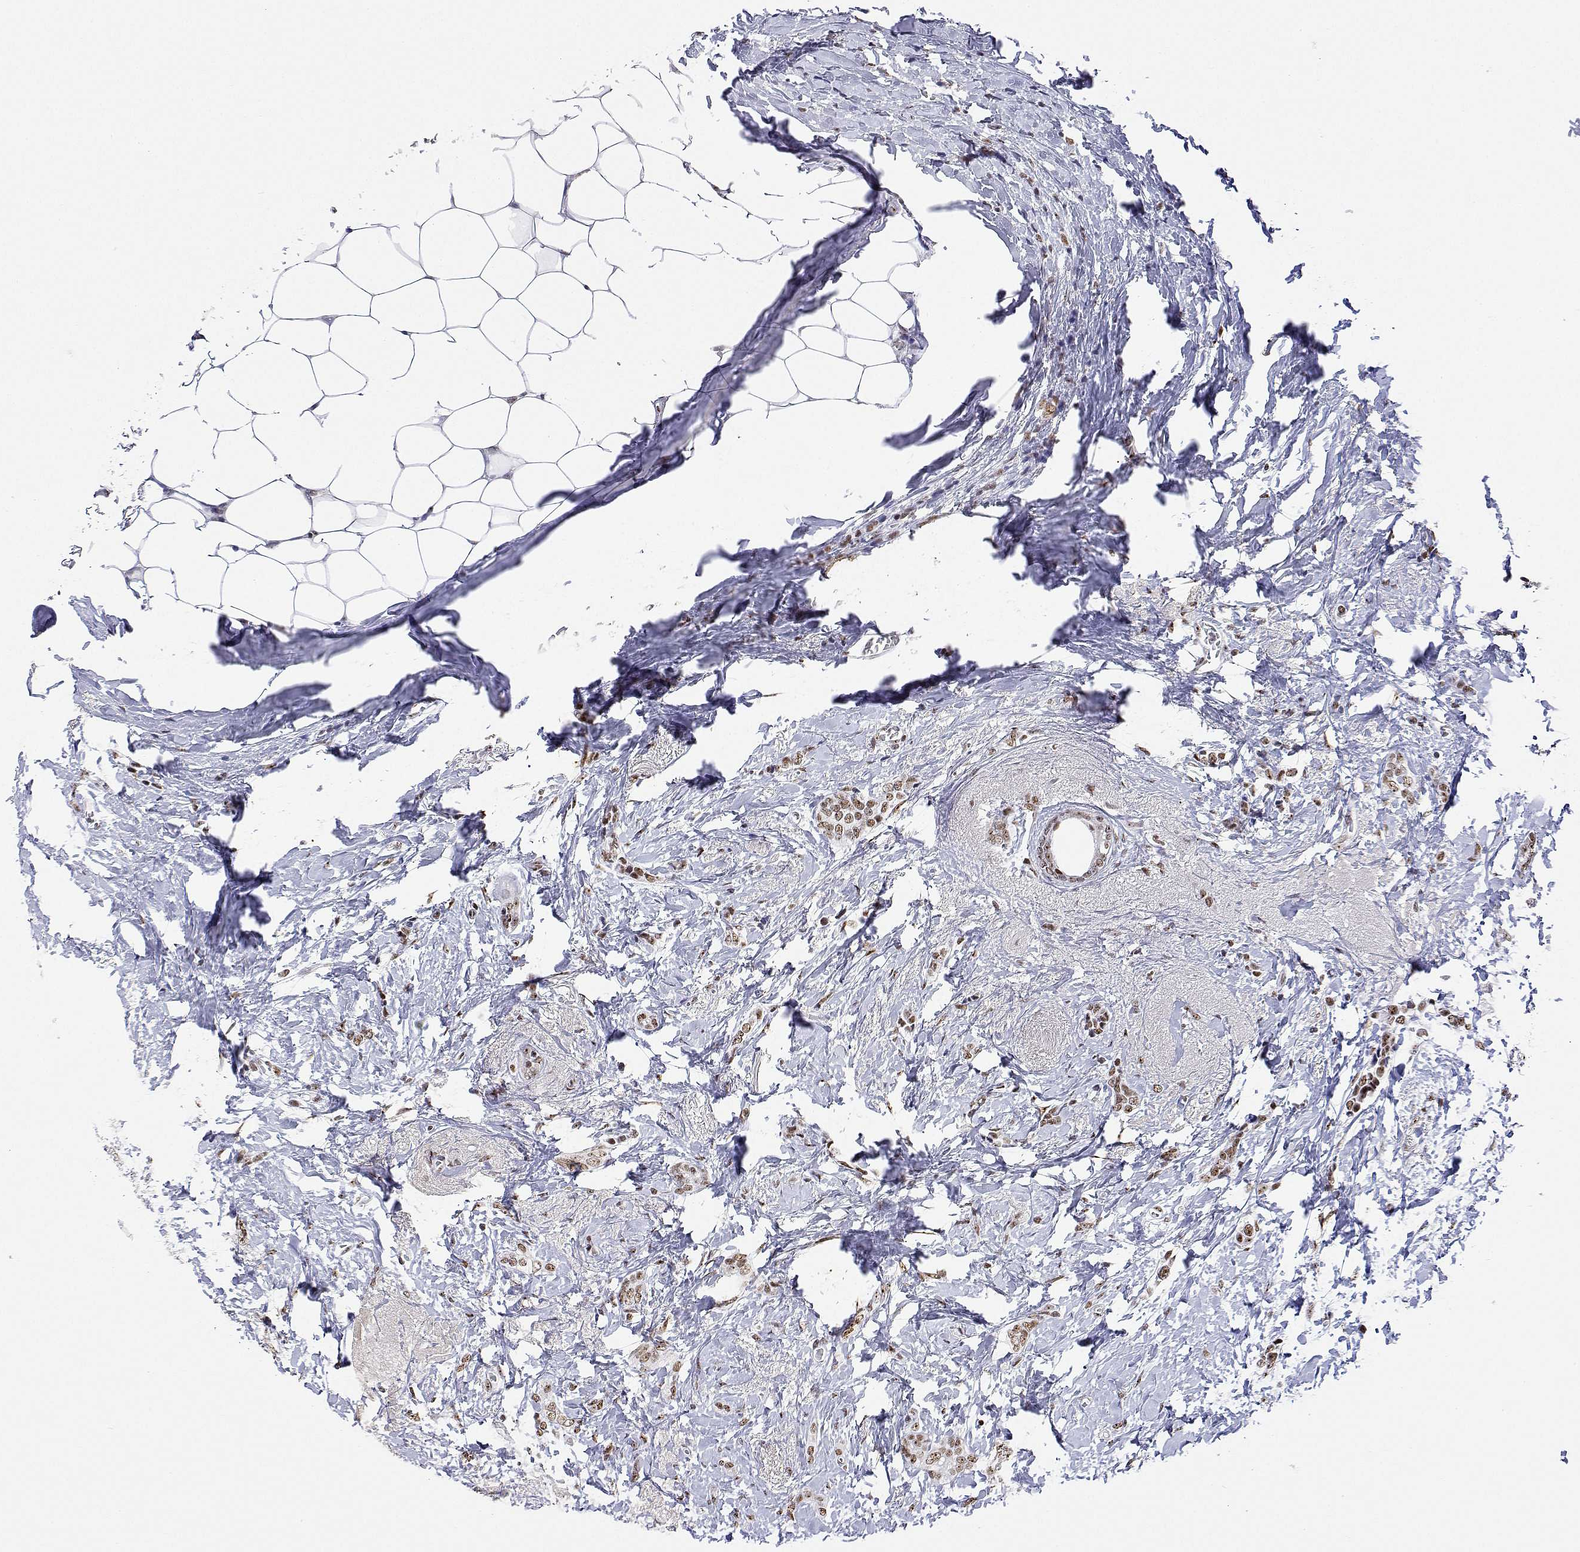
{"staining": {"intensity": "moderate", "quantity": ">75%", "location": "nuclear"}, "tissue": "breast cancer", "cell_type": "Tumor cells", "image_type": "cancer", "snomed": [{"axis": "morphology", "description": "Duct carcinoma"}, {"axis": "topography", "description": "Breast"}], "caption": "Immunohistochemical staining of infiltrating ductal carcinoma (breast) shows medium levels of moderate nuclear positivity in about >75% of tumor cells. Using DAB (3,3'-diaminobenzidine) (brown) and hematoxylin (blue) stains, captured at high magnification using brightfield microscopy.", "gene": "ADAR", "patient": {"sex": "female", "age": 83}}